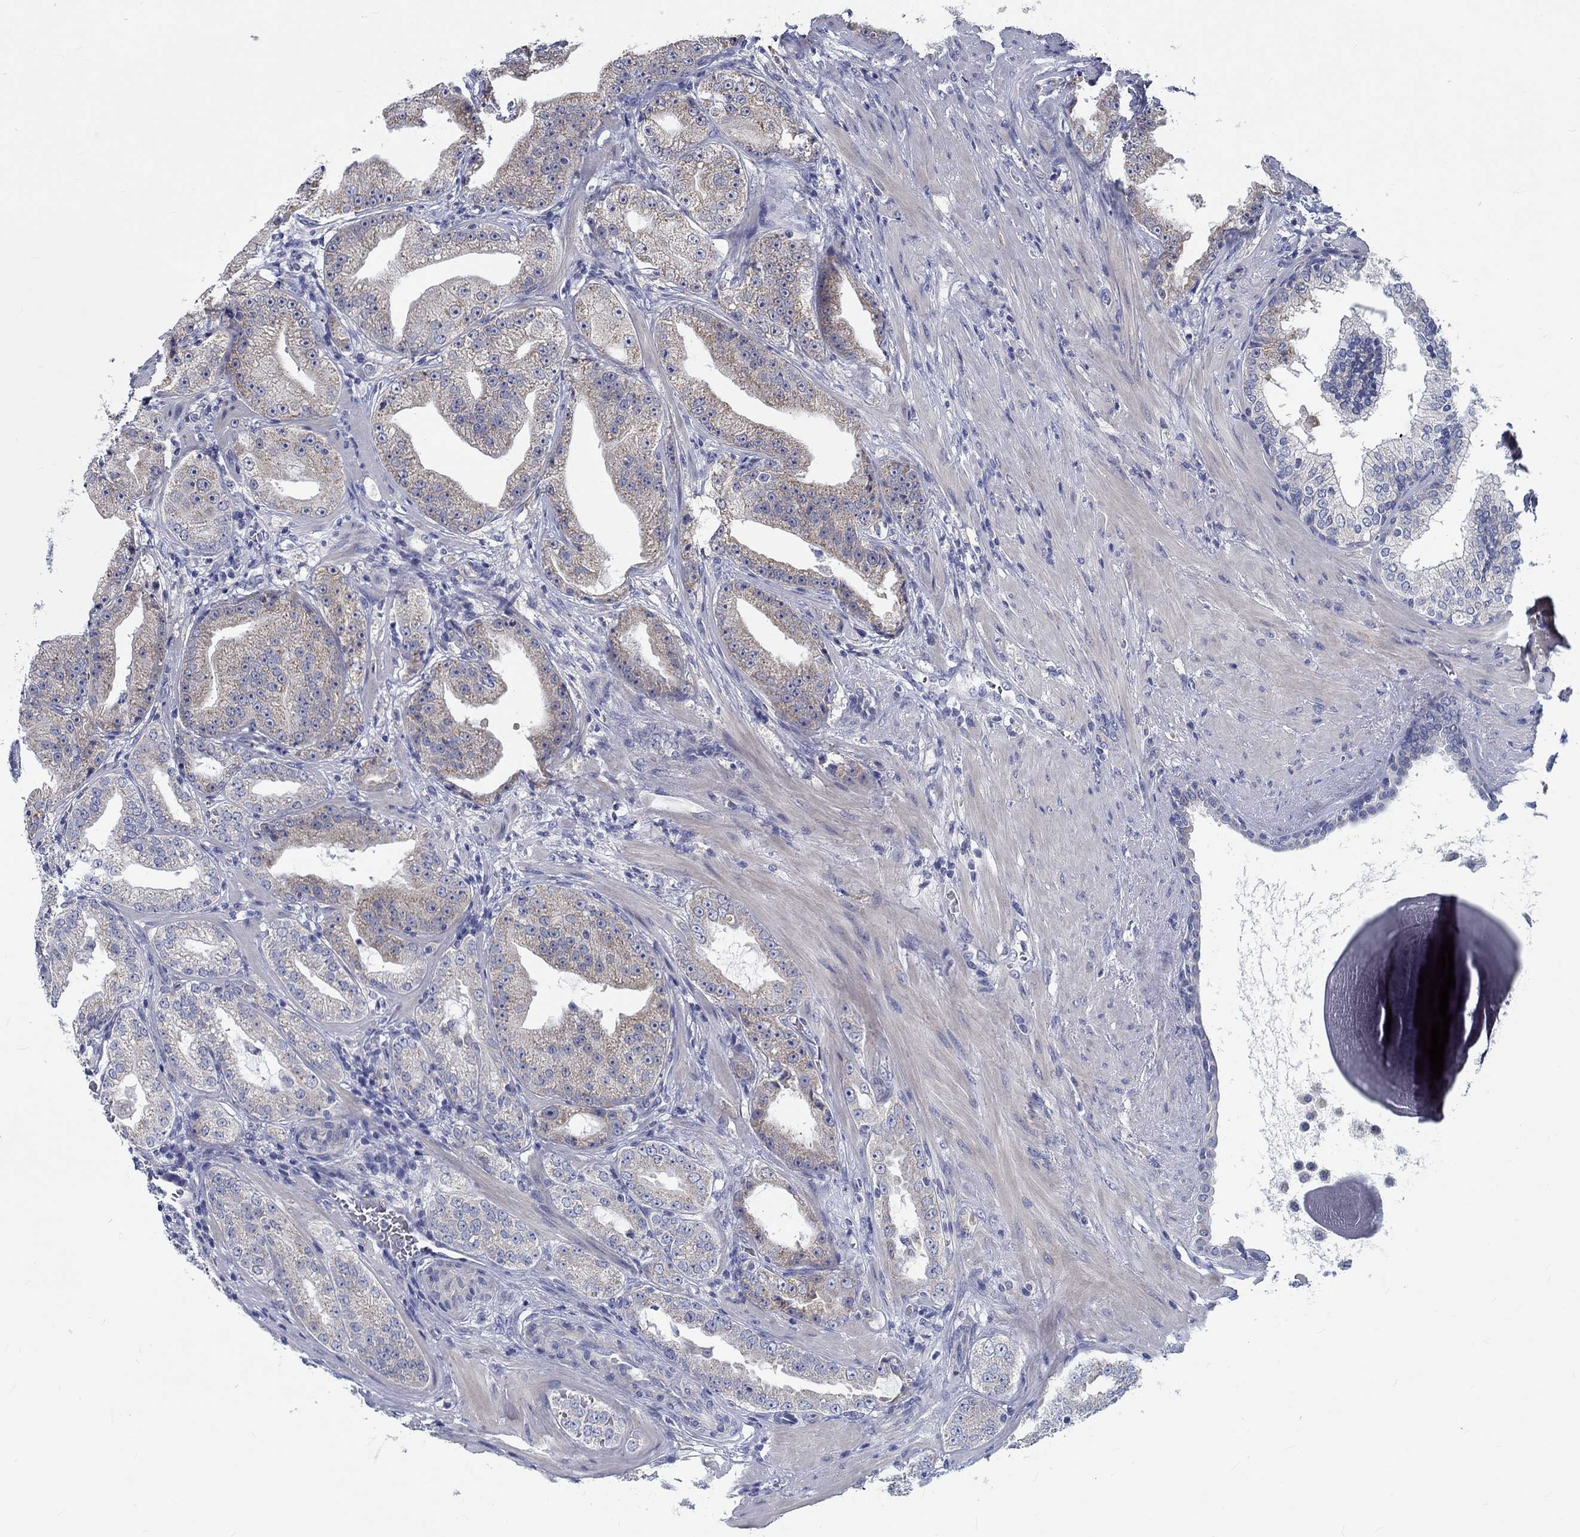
{"staining": {"intensity": "weak", "quantity": "25%-75%", "location": "cytoplasmic/membranous"}, "tissue": "prostate cancer", "cell_type": "Tumor cells", "image_type": "cancer", "snomed": [{"axis": "morphology", "description": "Adenocarcinoma, Low grade"}, {"axis": "topography", "description": "Prostate"}], "caption": "Weak cytoplasmic/membranous positivity for a protein is seen in about 25%-75% of tumor cells of prostate cancer (low-grade adenocarcinoma) using IHC.", "gene": "MYBPC1", "patient": {"sex": "male", "age": 62}}